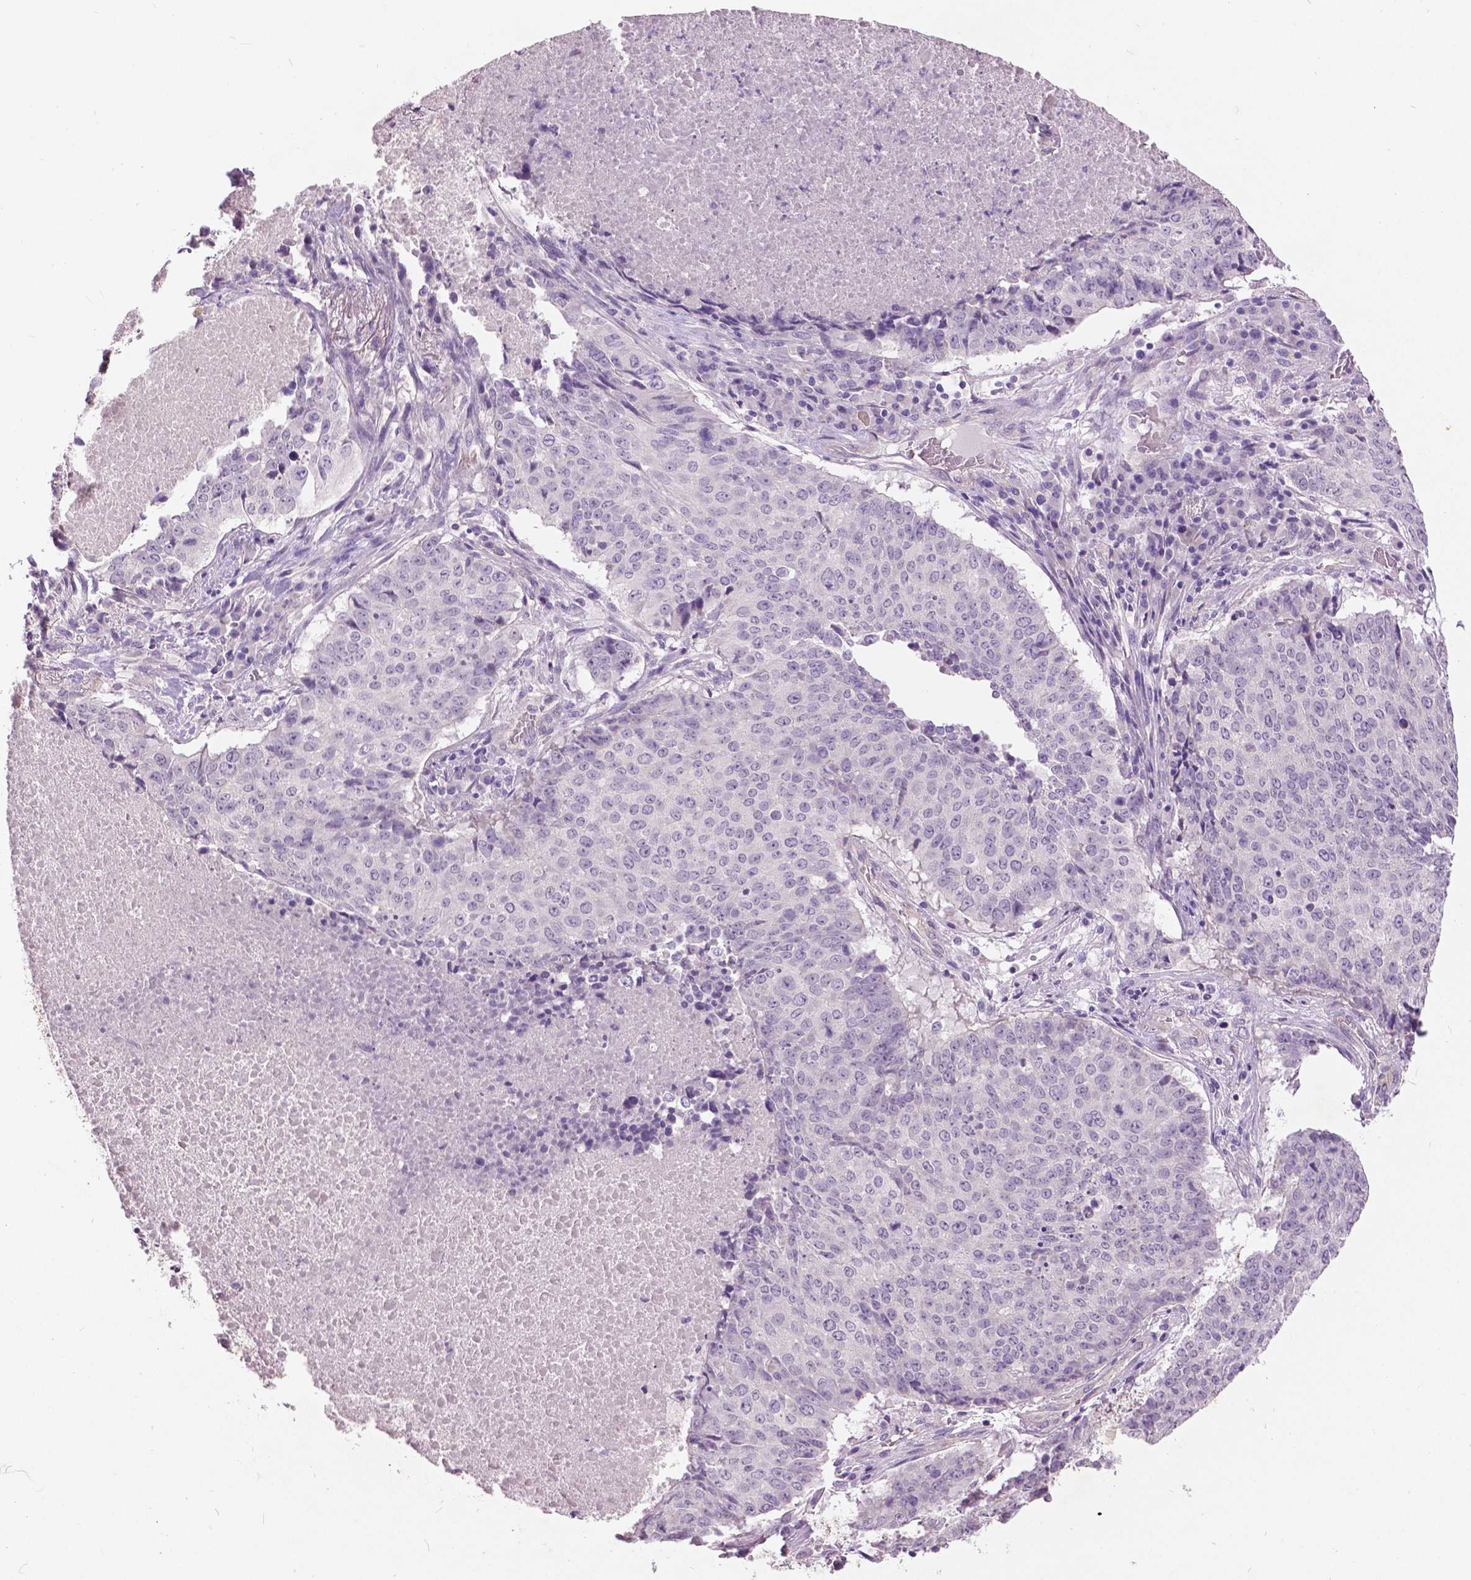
{"staining": {"intensity": "negative", "quantity": "none", "location": "none"}, "tissue": "lung cancer", "cell_type": "Tumor cells", "image_type": "cancer", "snomed": [{"axis": "morphology", "description": "Normal tissue, NOS"}, {"axis": "morphology", "description": "Squamous cell carcinoma, NOS"}, {"axis": "topography", "description": "Bronchus"}, {"axis": "topography", "description": "Lung"}], "caption": "A high-resolution photomicrograph shows immunohistochemistry (IHC) staining of lung cancer (squamous cell carcinoma), which exhibits no significant staining in tumor cells.", "gene": "GRIN2A", "patient": {"sex": "male", "age": 64}}